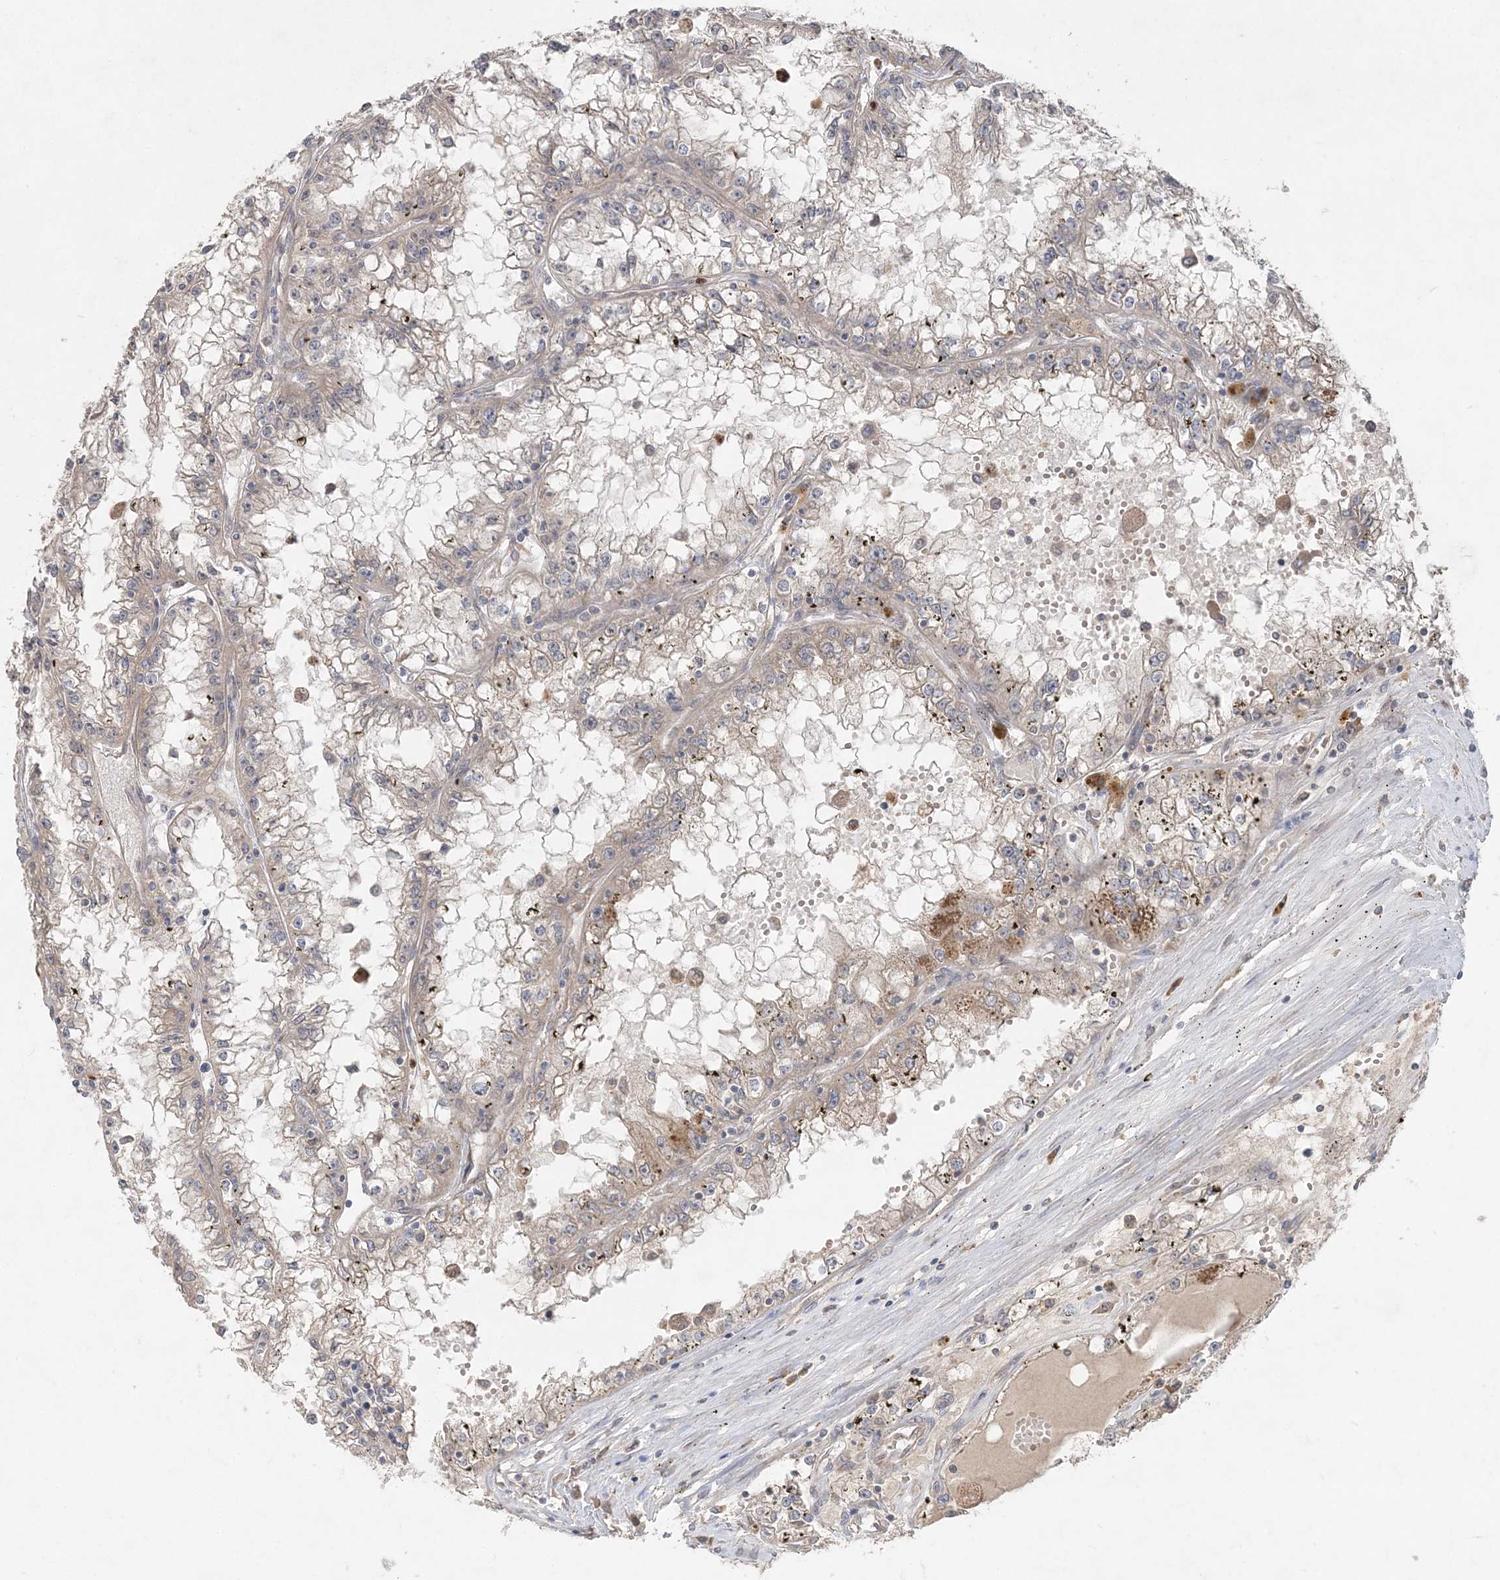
{"staining": {"intensity": "weak", "quantity": "<25%", "location": "cytoplasmic/membranous"}, "tissue": "renal cancer", "cell_type": "Tumor cells", "image_type": "cancer", "snomed": [{"axis": "morphology", "description": "Adenocarcinoma, NOS"}, {"axis": "topography", "description": "Kidney"}], "caption": "Tumor cells show no significant protein positivity in renal cancer.", "gene": "LRPPRC", "patient": {"sex": "male", "age": 56}}